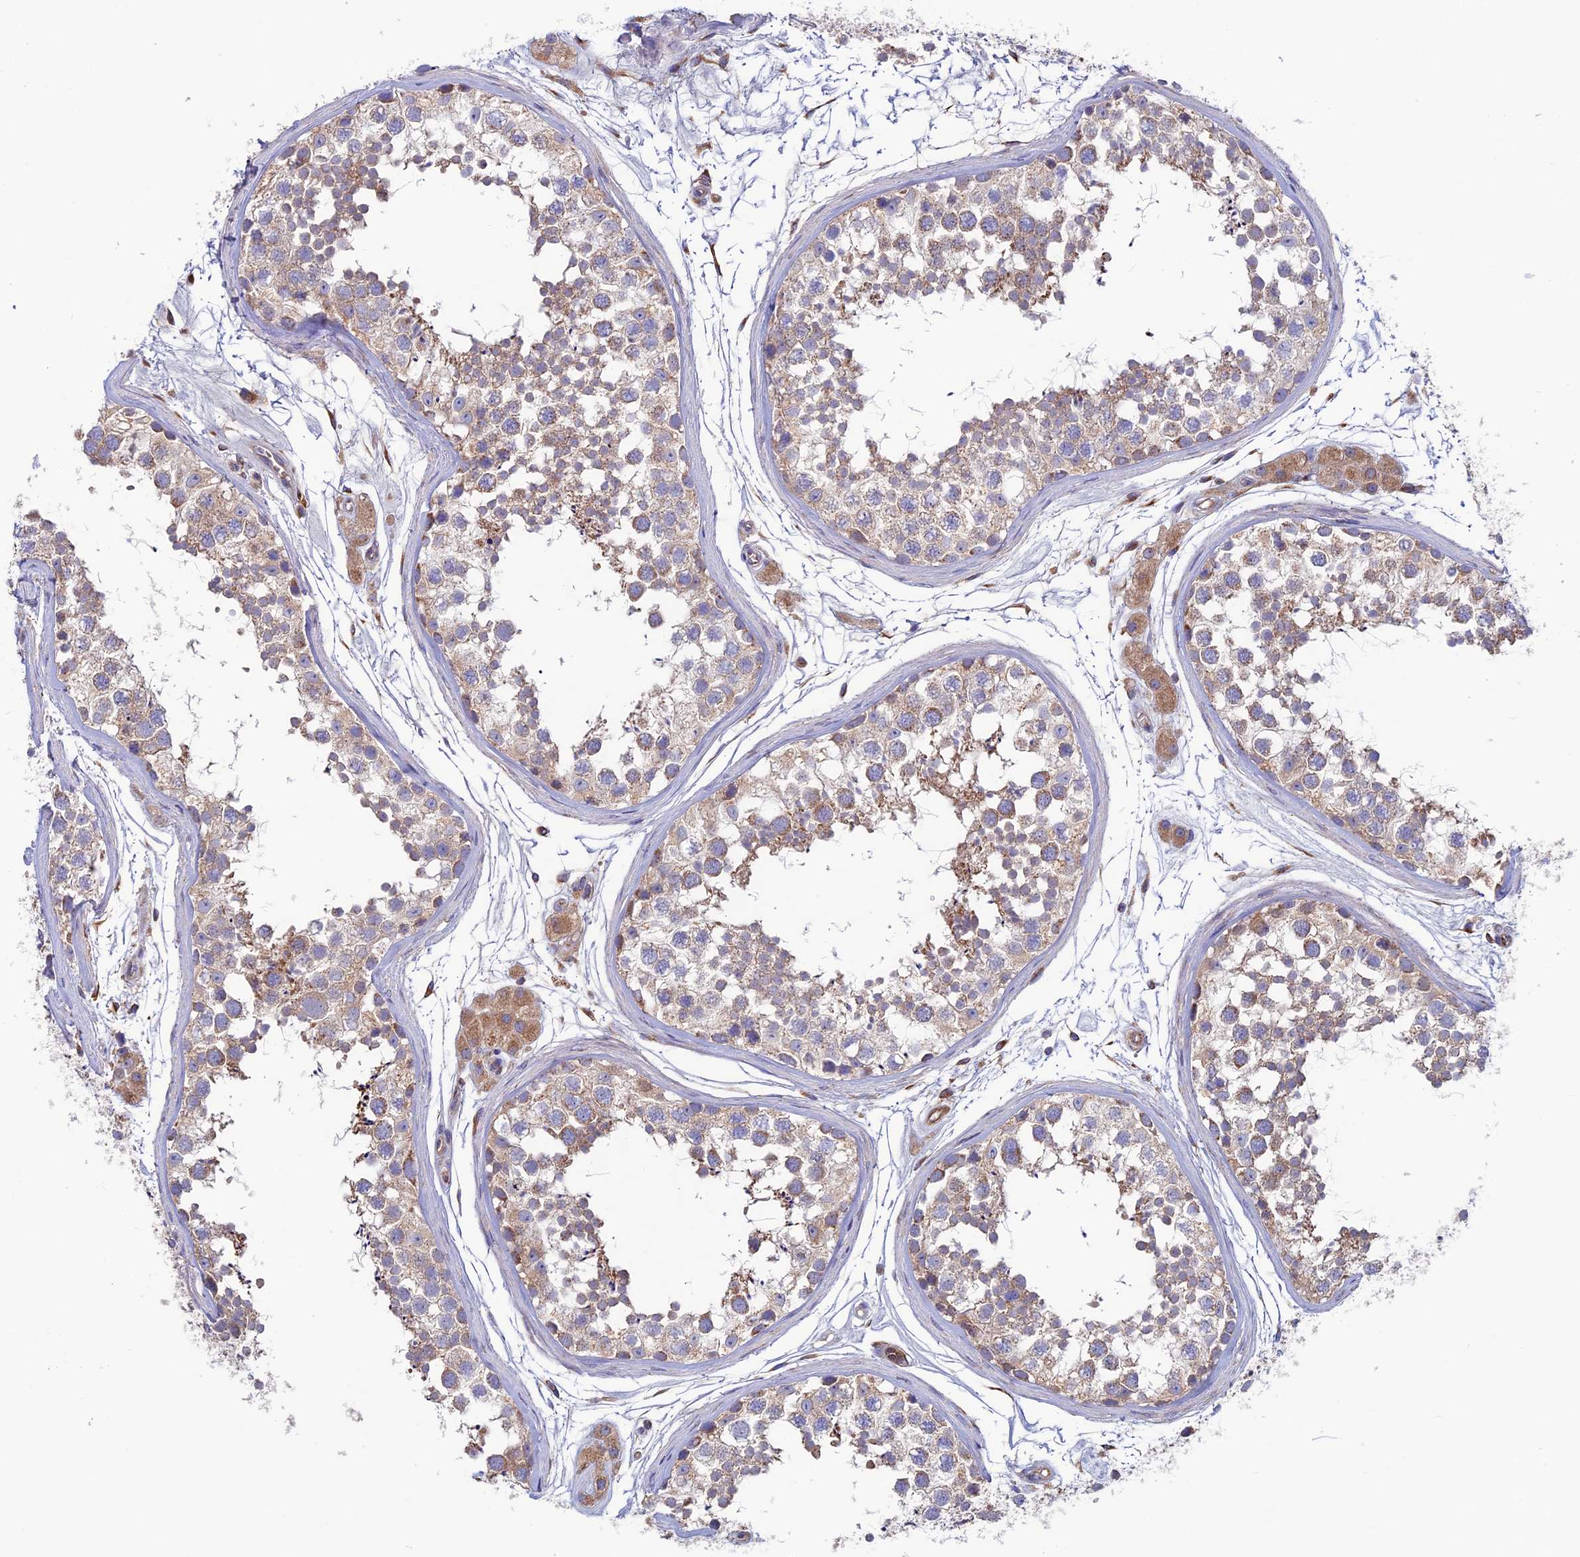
{"staining": {"intensity": "weak", "quantity": "25%-75%", "location": "cytoplasmic/membranous"}, "tissue": "testis", "cell_type": "Cells in seminiferous ducts", "image_type": "normal", "snomed": [{"axis": "morphology", "description": "Normal tissue, NOS"}, {"axis": "topography", "description": "Testis"}], "caption": "Testis stained for a protein (brown) displays weak cytoplasmic/membranous positive staining in approximately 25%-75% of cells in seminiferous ducts.", "gene": "SLC15A5", "patient": {"sex": "male", "age": 56}}